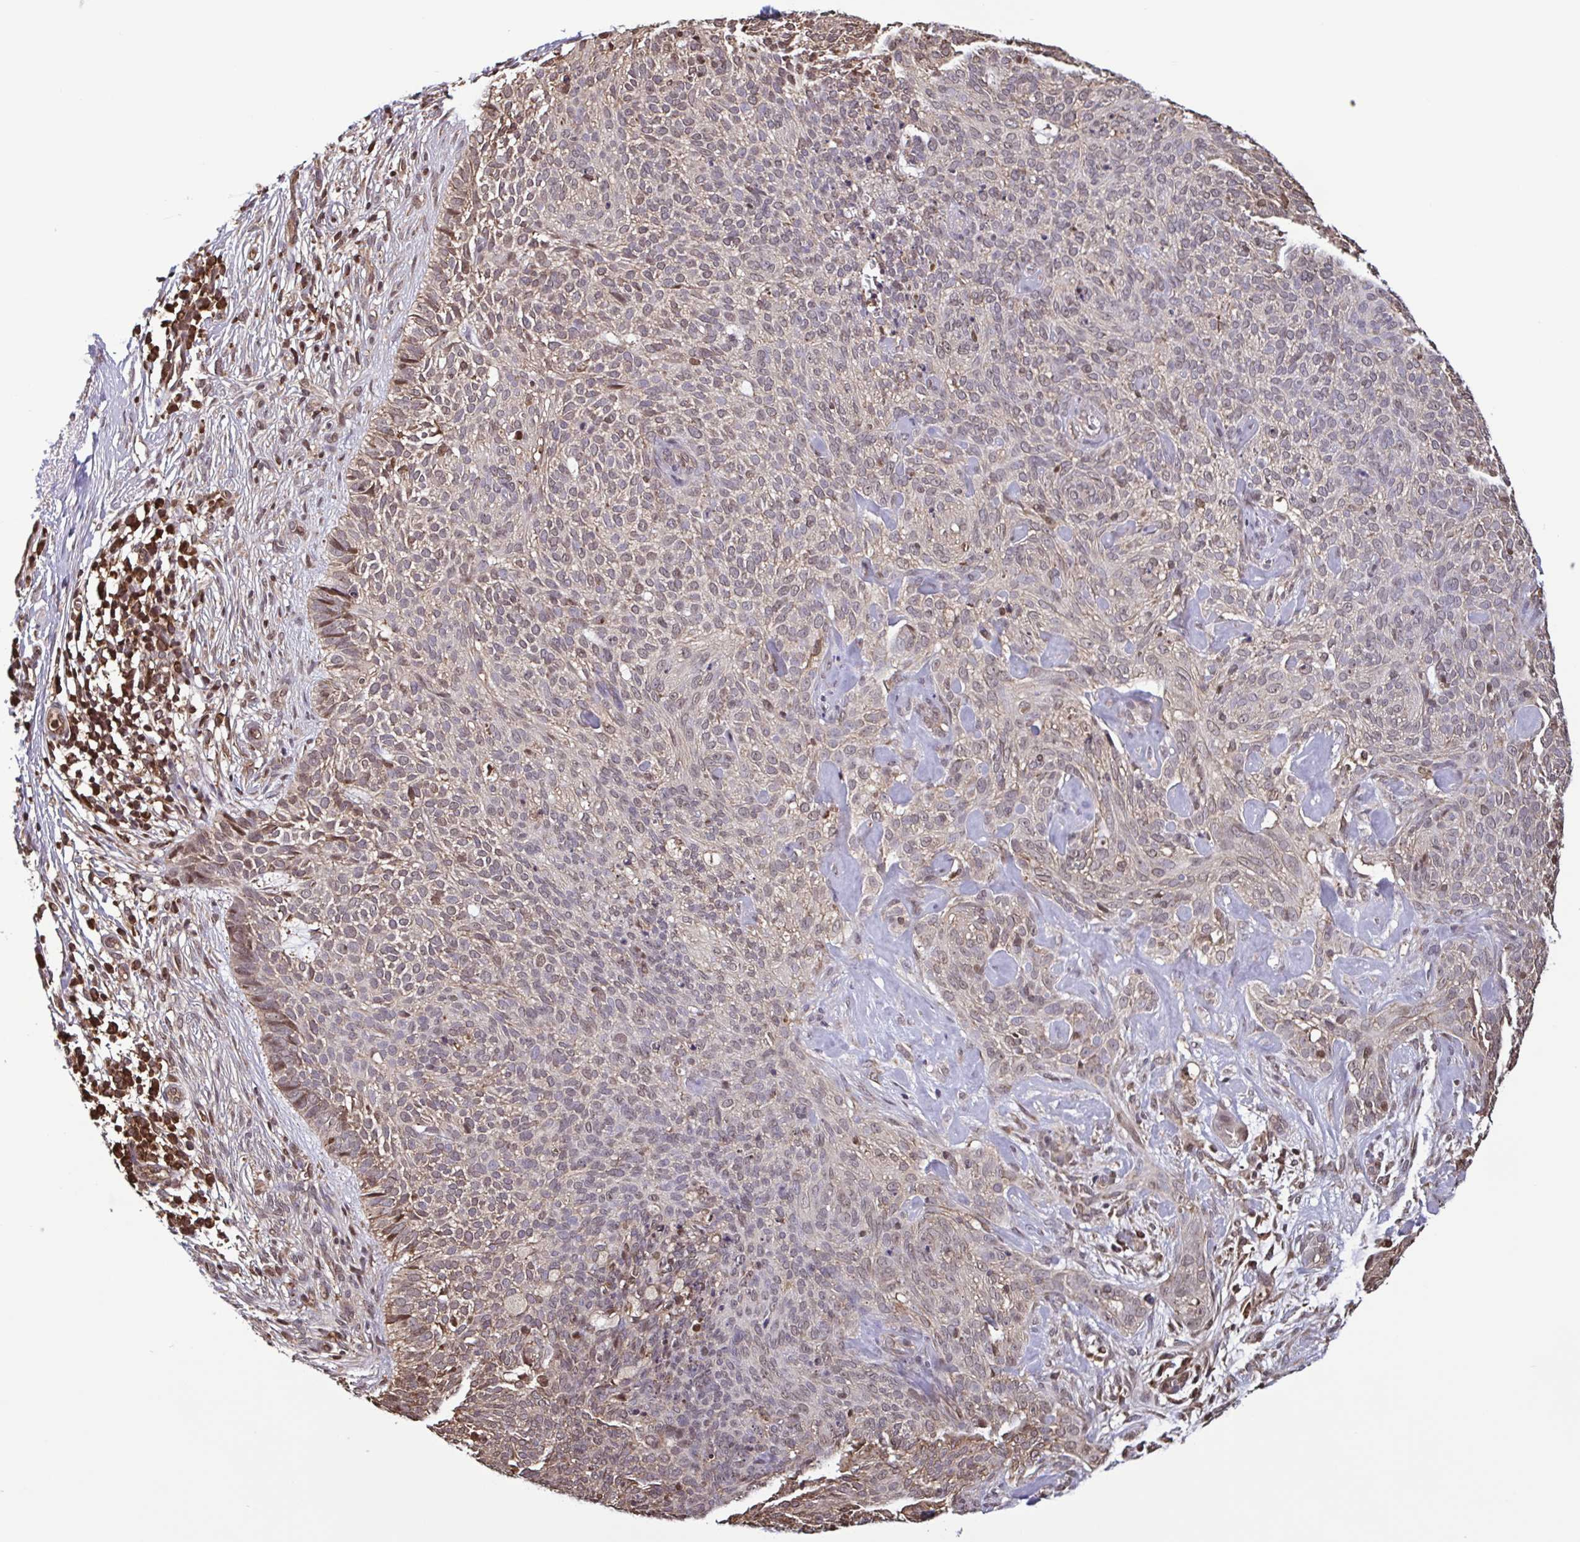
{"staining": {"intensity": "weak", "quantity": "<25%", "location": "cytoplasmic/membranous,nuclear"}, "tissue": "skin cancer", "cell_type": "Tumor cells", "image_type": "cancer", "snomed": [{"axis": "morphology", "description": "Basal cell carcinoma"}, {"axis": "topography", "description": "Skin"}, {"axis": "topography", "description": "Skin of face"}], "caption": "This is an immunohistochemistry (IHC) micrograph of skin cancer. There is no expression in tumor cells.", "gene": "SEC63", "patient": {"sex": "female", "age": 82}}